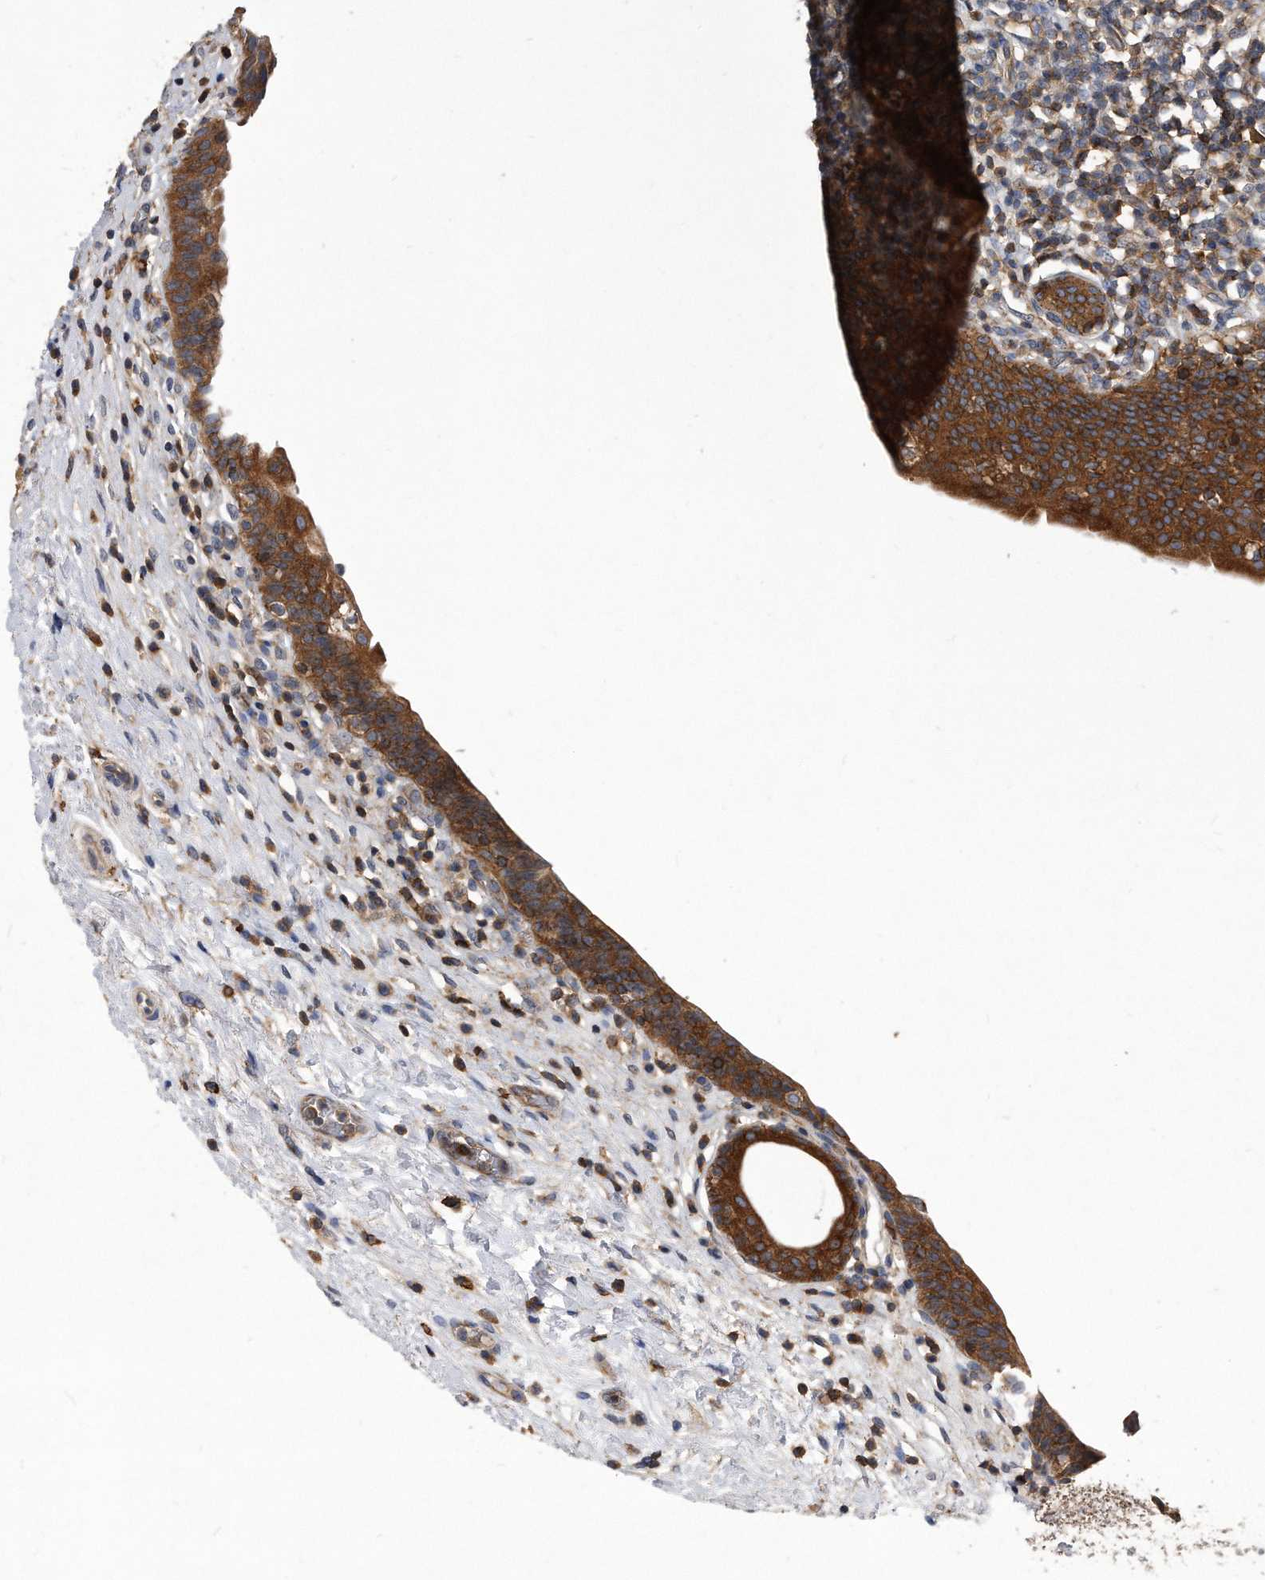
{"staining": {"intensity": "strong", "quantity": "25%-75%", "location": "cytoplasmic/membranous"}, "tissue": "urinary bladder", "cell_type": "Urothelial cells", "image_type": "normal", "snomed": [{"axis": "morphology", "description": "Normal tissue, NOS"}, {"axis": "topography", "description": "Urinary bladder"}], "caption": "Immunohistochemistry (IHC) of benign human urinary bladder displays high levels of strong cytoplasmic/membranous positivity in approximately 25%-75% of urothelial cells.", "gene": "ATG5", "patient": {"sex": "male", "age": 83}}